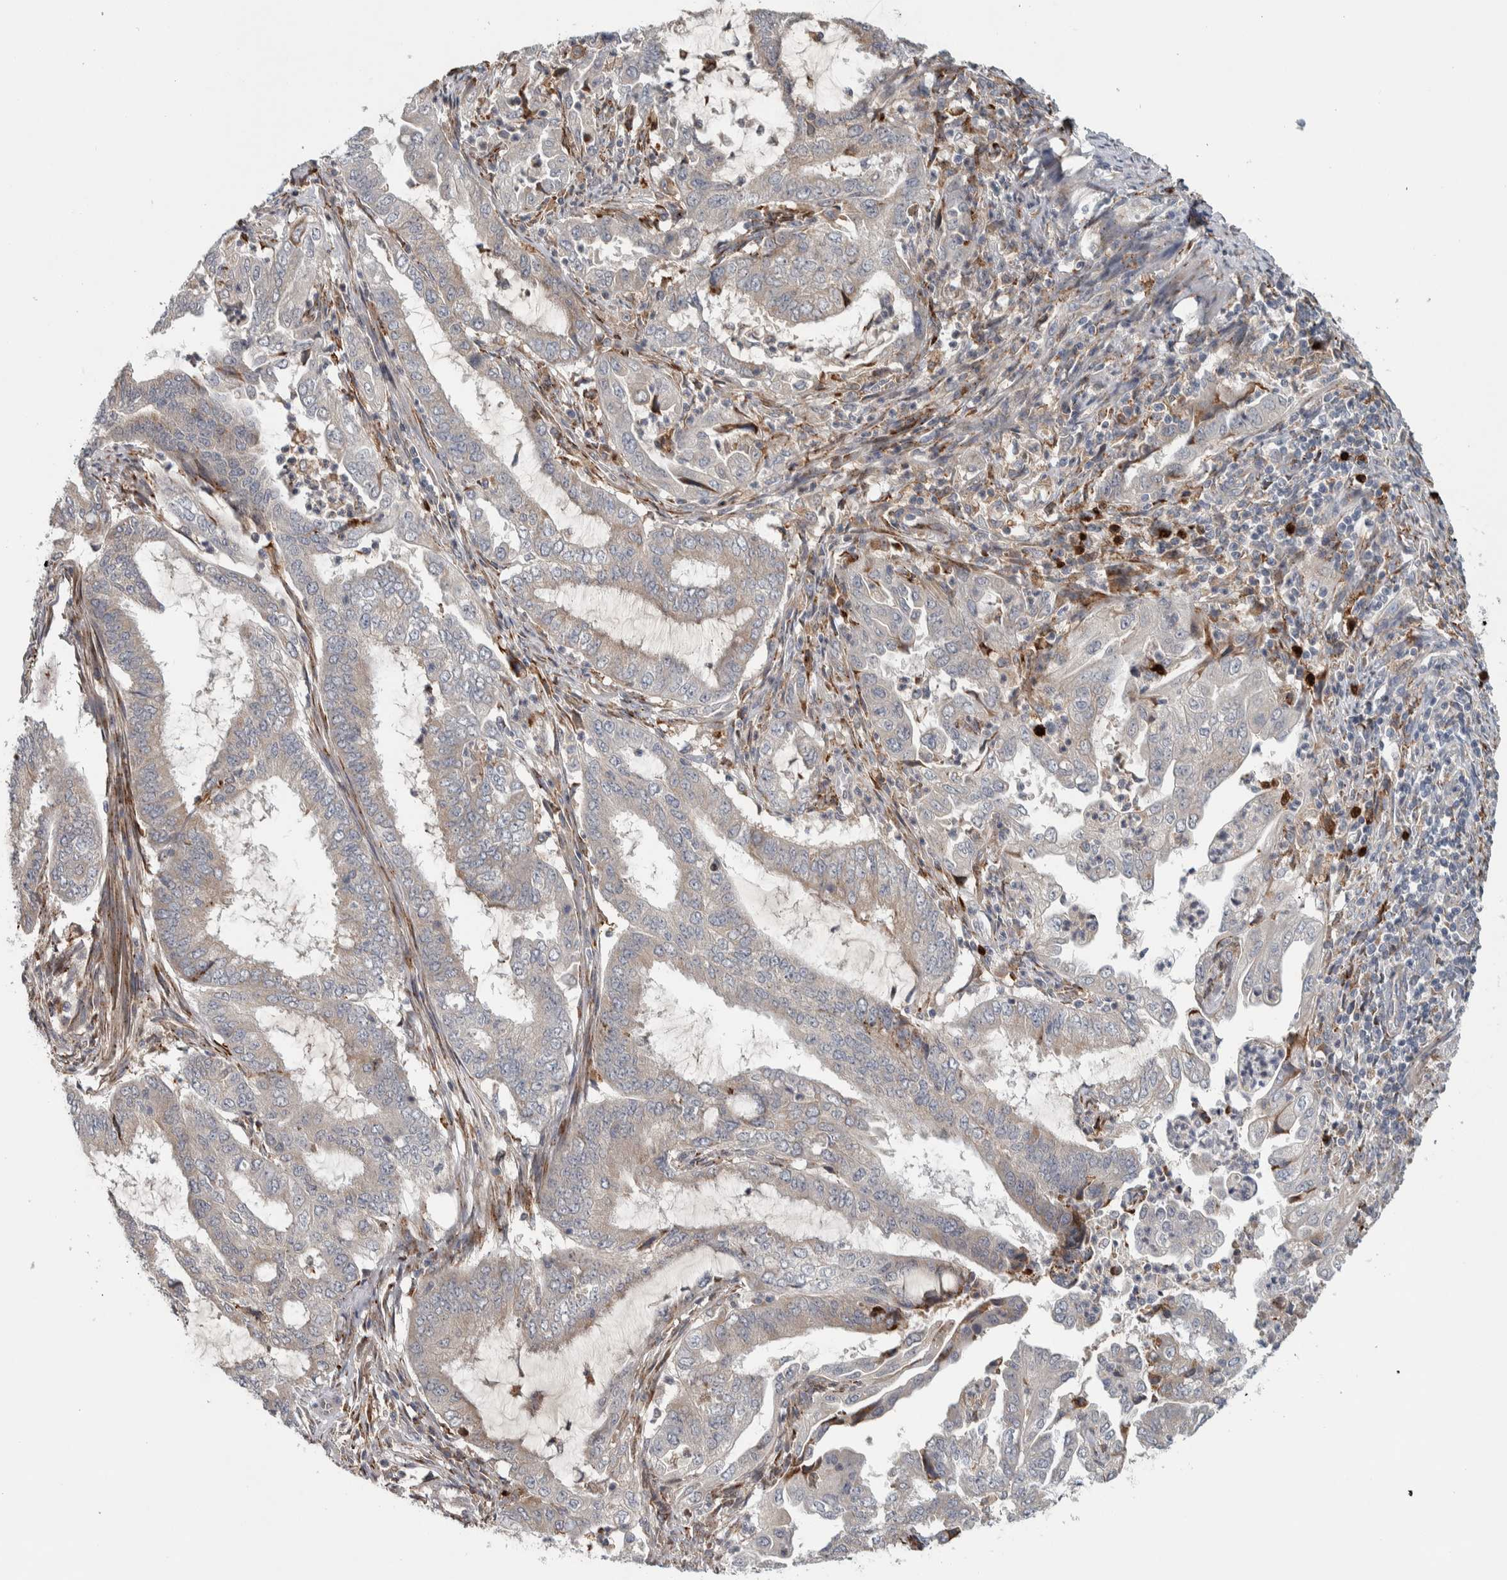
{"staining": {"intensity": "weak", "quantity": "25%-75%", "location": "cytoplasmic/membranous"}, "tissue": "endometrial cancer", "cell_type": "Tumor cells", "image_type": "cancer", "snomed": [{"axis": "morphology", "description": "Adenocarcinoma, NOS"}, {"axis": "topography", "description": "Endometrium"}], "caption": "Adenocarcinoma (endometrial) stained with a protein marker demonstrates weak staining in tumor cells.", "gene": "ADPRM", "patient": {"sex": "female", "age": 51}}